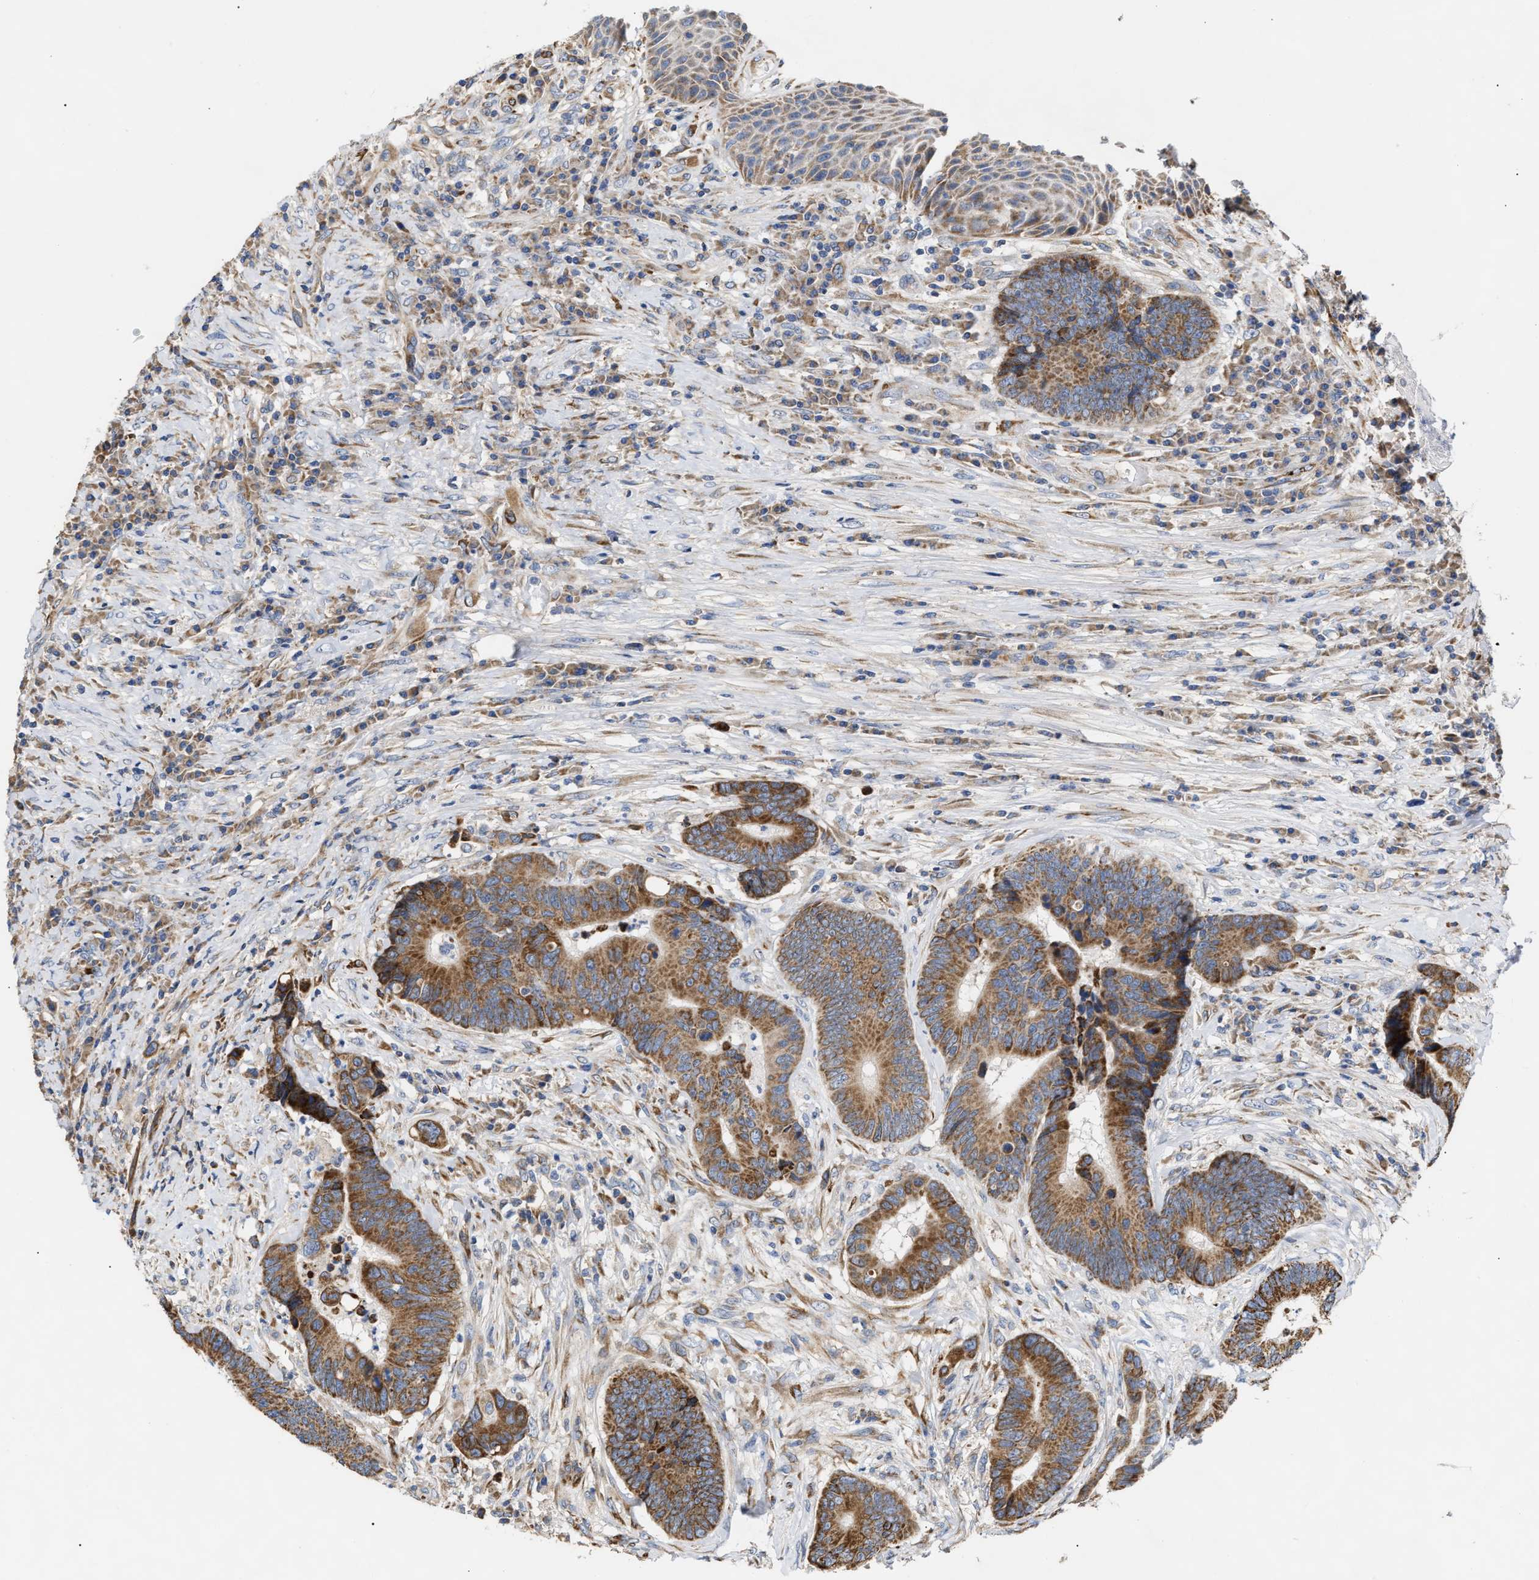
{"staining": {"intensity": "moderate", "quantity": ">75%", "location": "cytoplasmic/membranous"}, "tissue": "colorectal cancer", "cell_type": "Tumor cells", "image_type": "cancer", "snomed": [{"axis": "morphology", "description": "Adenocarcinoma, NOS"}, {"axis": "topography", "description": "Rectum"}, {"axis": "topography", "description": "Anal"}], "caption": "Colorectal adenocarcinoma stained for a protein exhibits moderate cytoplasmic/membranous positivity in tumor cells.", "gene": "MALSU1", "patient": {"sex": "female", "age": 89}}